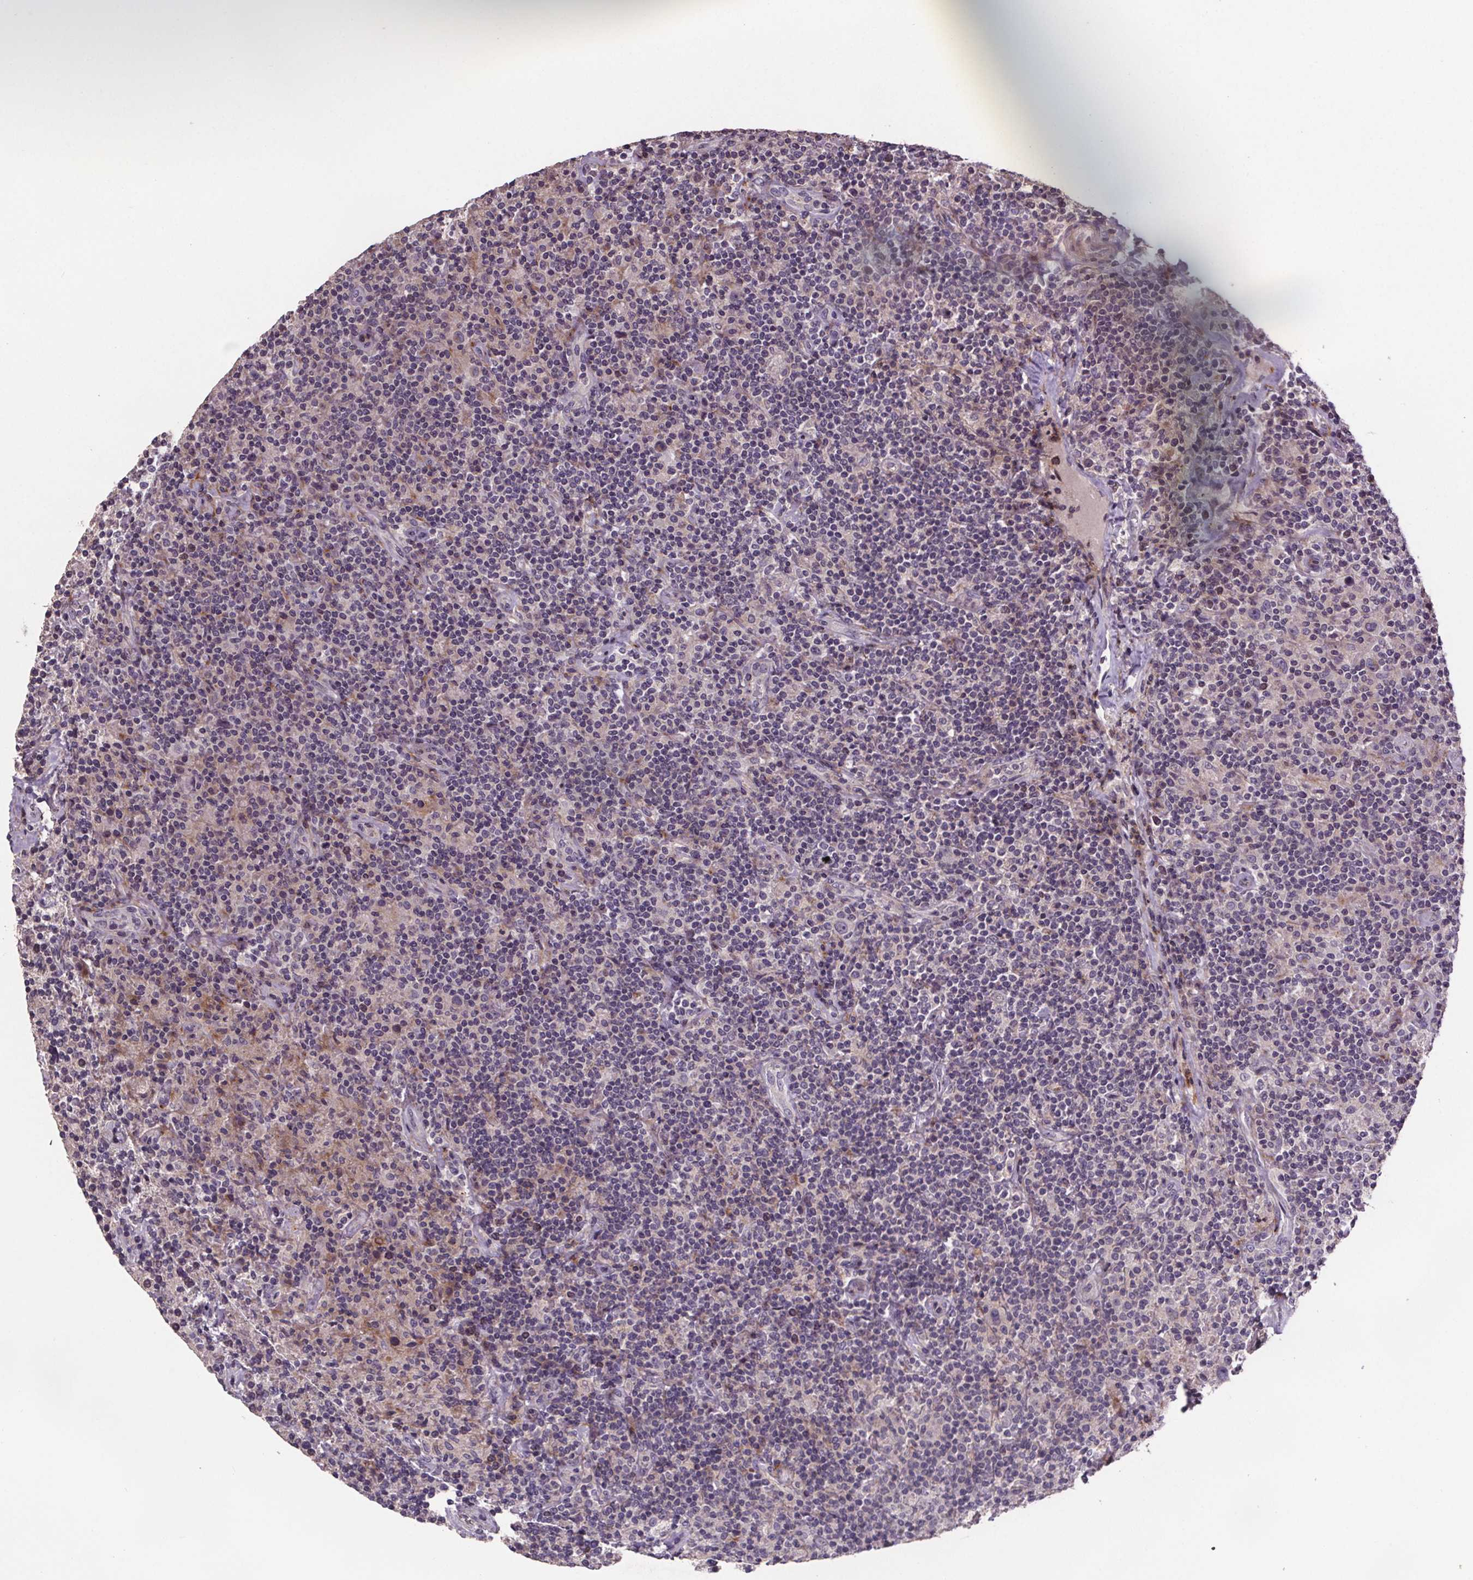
{"staining": {"intensity": "weak", "quantity": "<25%", "location": "cytoplasmic/membranous"}, "tissue": "lymphoma", "cell_type": "Tumor cells", "image_type": "cancer", "snomed": [{"axis": "morphology", "description": "Hodgkin's disease, NOS"}, {"axis": "topography", "description": "Lymph node"}], "caption": "Human lymphoma stained for a protein using immunohistochemistry reveals no positivity in tumor cells.", "gene": "CLN3", "patient": {"sex": "male", "age": 70}}